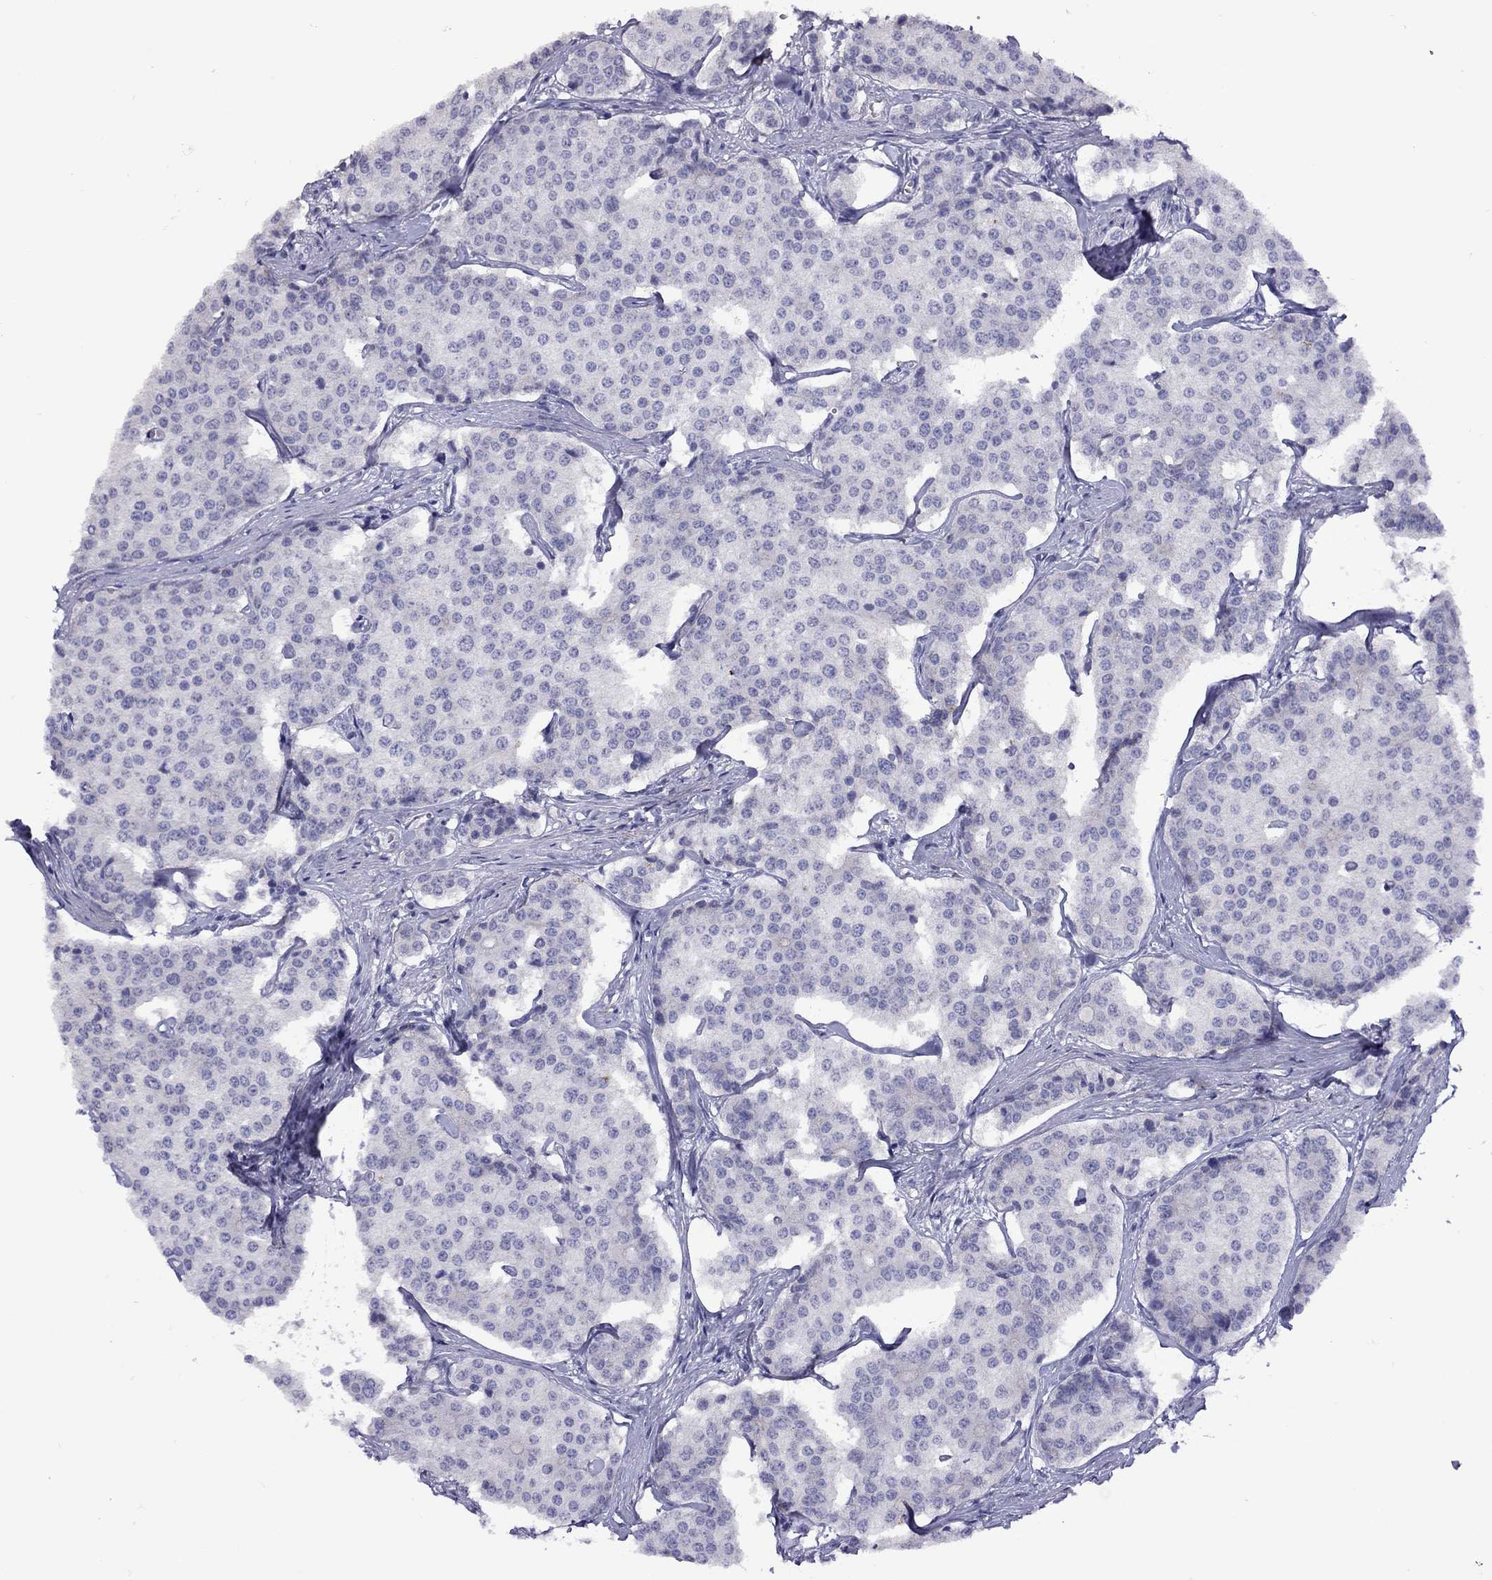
{"staining": {"intensity": "negative", "quantity": "none", "location": "none"}, "tissue": "carcinoid", "cell_type": "Tumor cells", "image_type": "cancer", "snomed": [{"axis": "morphology", "description": "Carcinoid, malignant, NOS"}, {"axis": "topography", "description": "Small intestine"}], "caption": "DAB immunohistochemical staining of malignant carcinoid demonstrates no significant staining in tumor cells.", "gene": "CPNE4", "patient": {"sex": "female", "age": 65}}